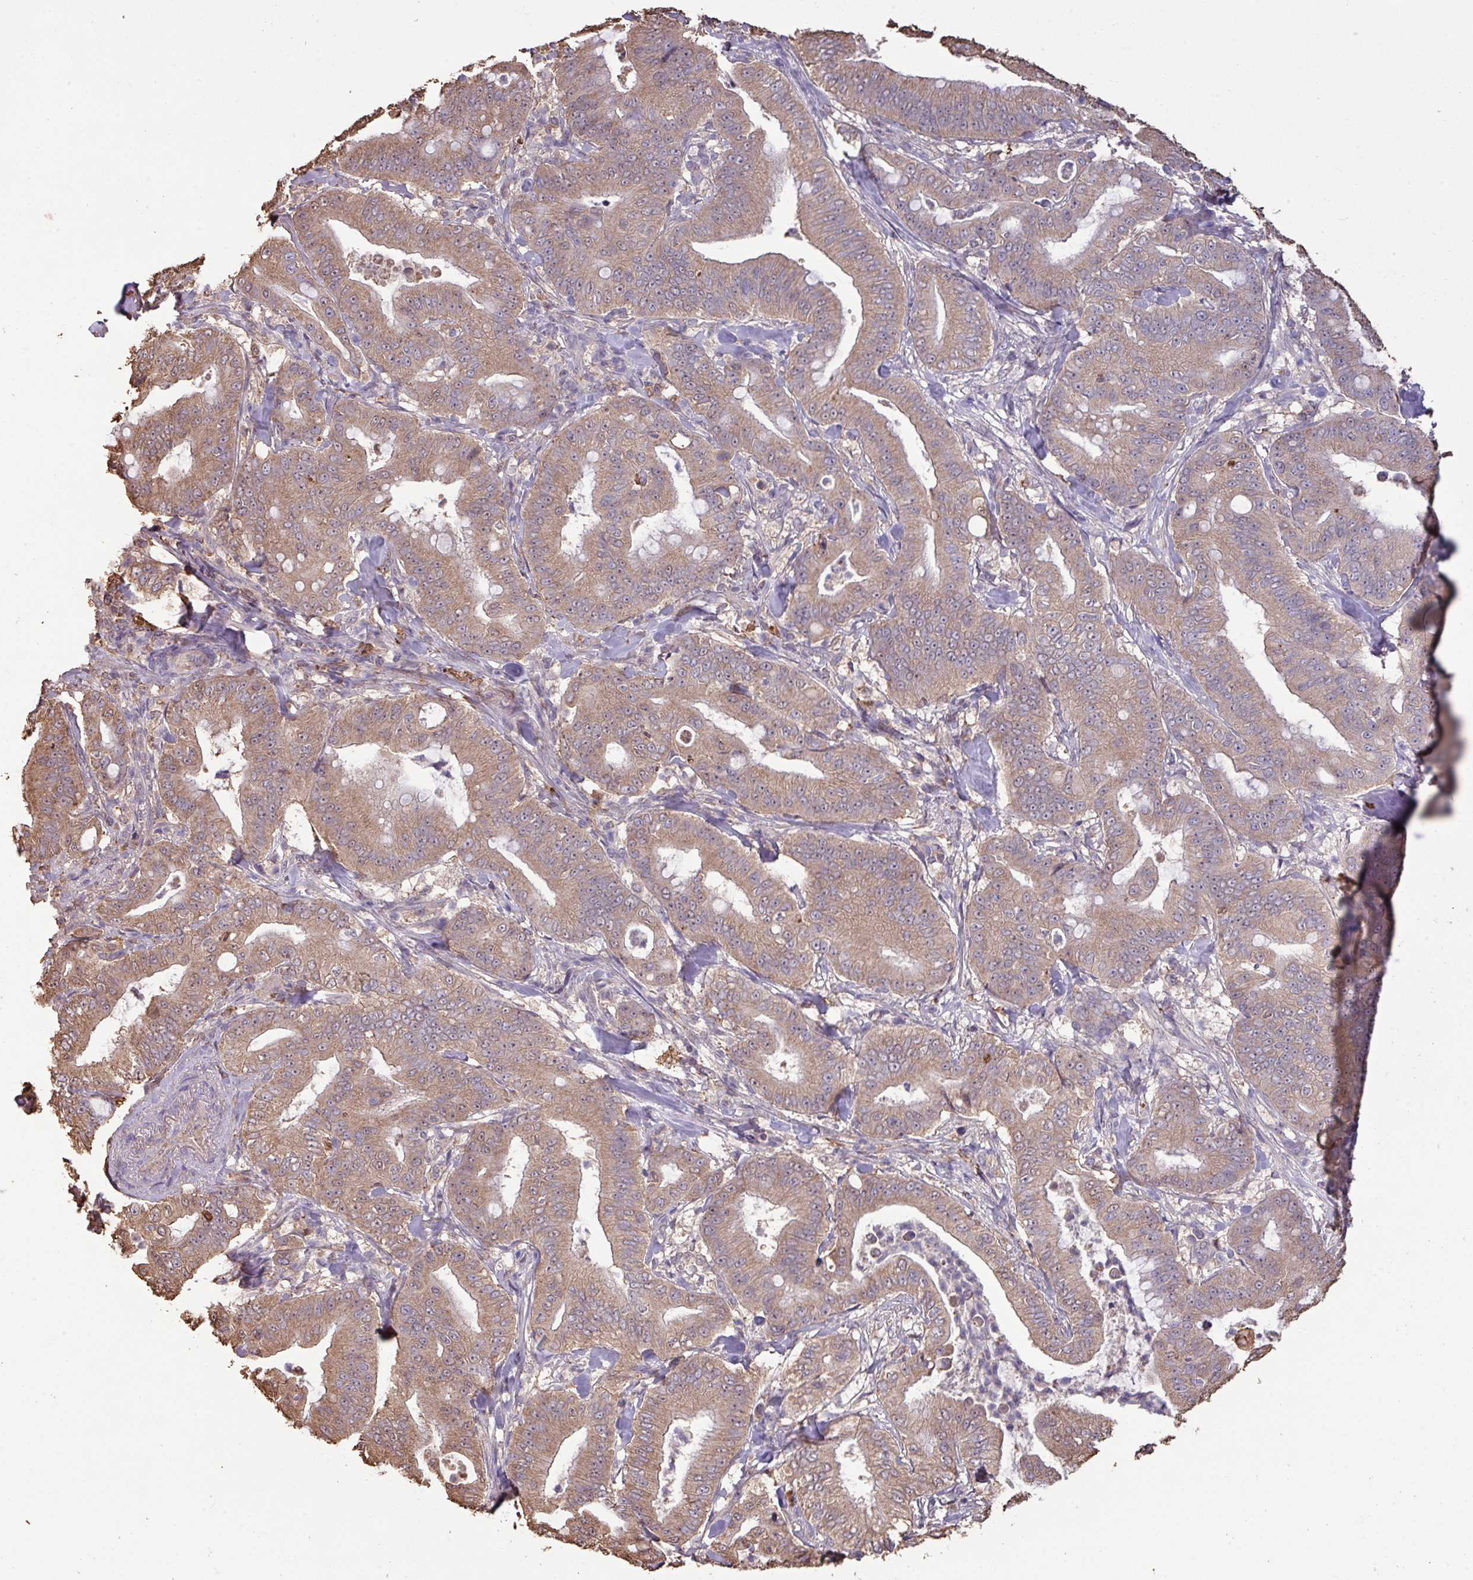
{"staining": {"intensity": "moderate", "quantity": ">75%", "location": "cytoplasmic/membranous"}, "tissue": "pancreatic cancer", "cell_type": "Tumor cells", "image_type": "cancer", "snomed": [{"axis": "morphology", "description": "Adenocarcinoma, NOS"}, {"axis": "topography", "description": "Pancreas"}], "caption": "Immunohistochemistry (IHC) (DAB (3,3'-diaminobenzidine)) staining of human adenocarcinoma (pancreatic) shows moderate cytoplasmic/membranous protein expression in approximately >75% of tumor cells.", "gene": "CAMK2B", "patient": {"sex": "male", "age": 71}}